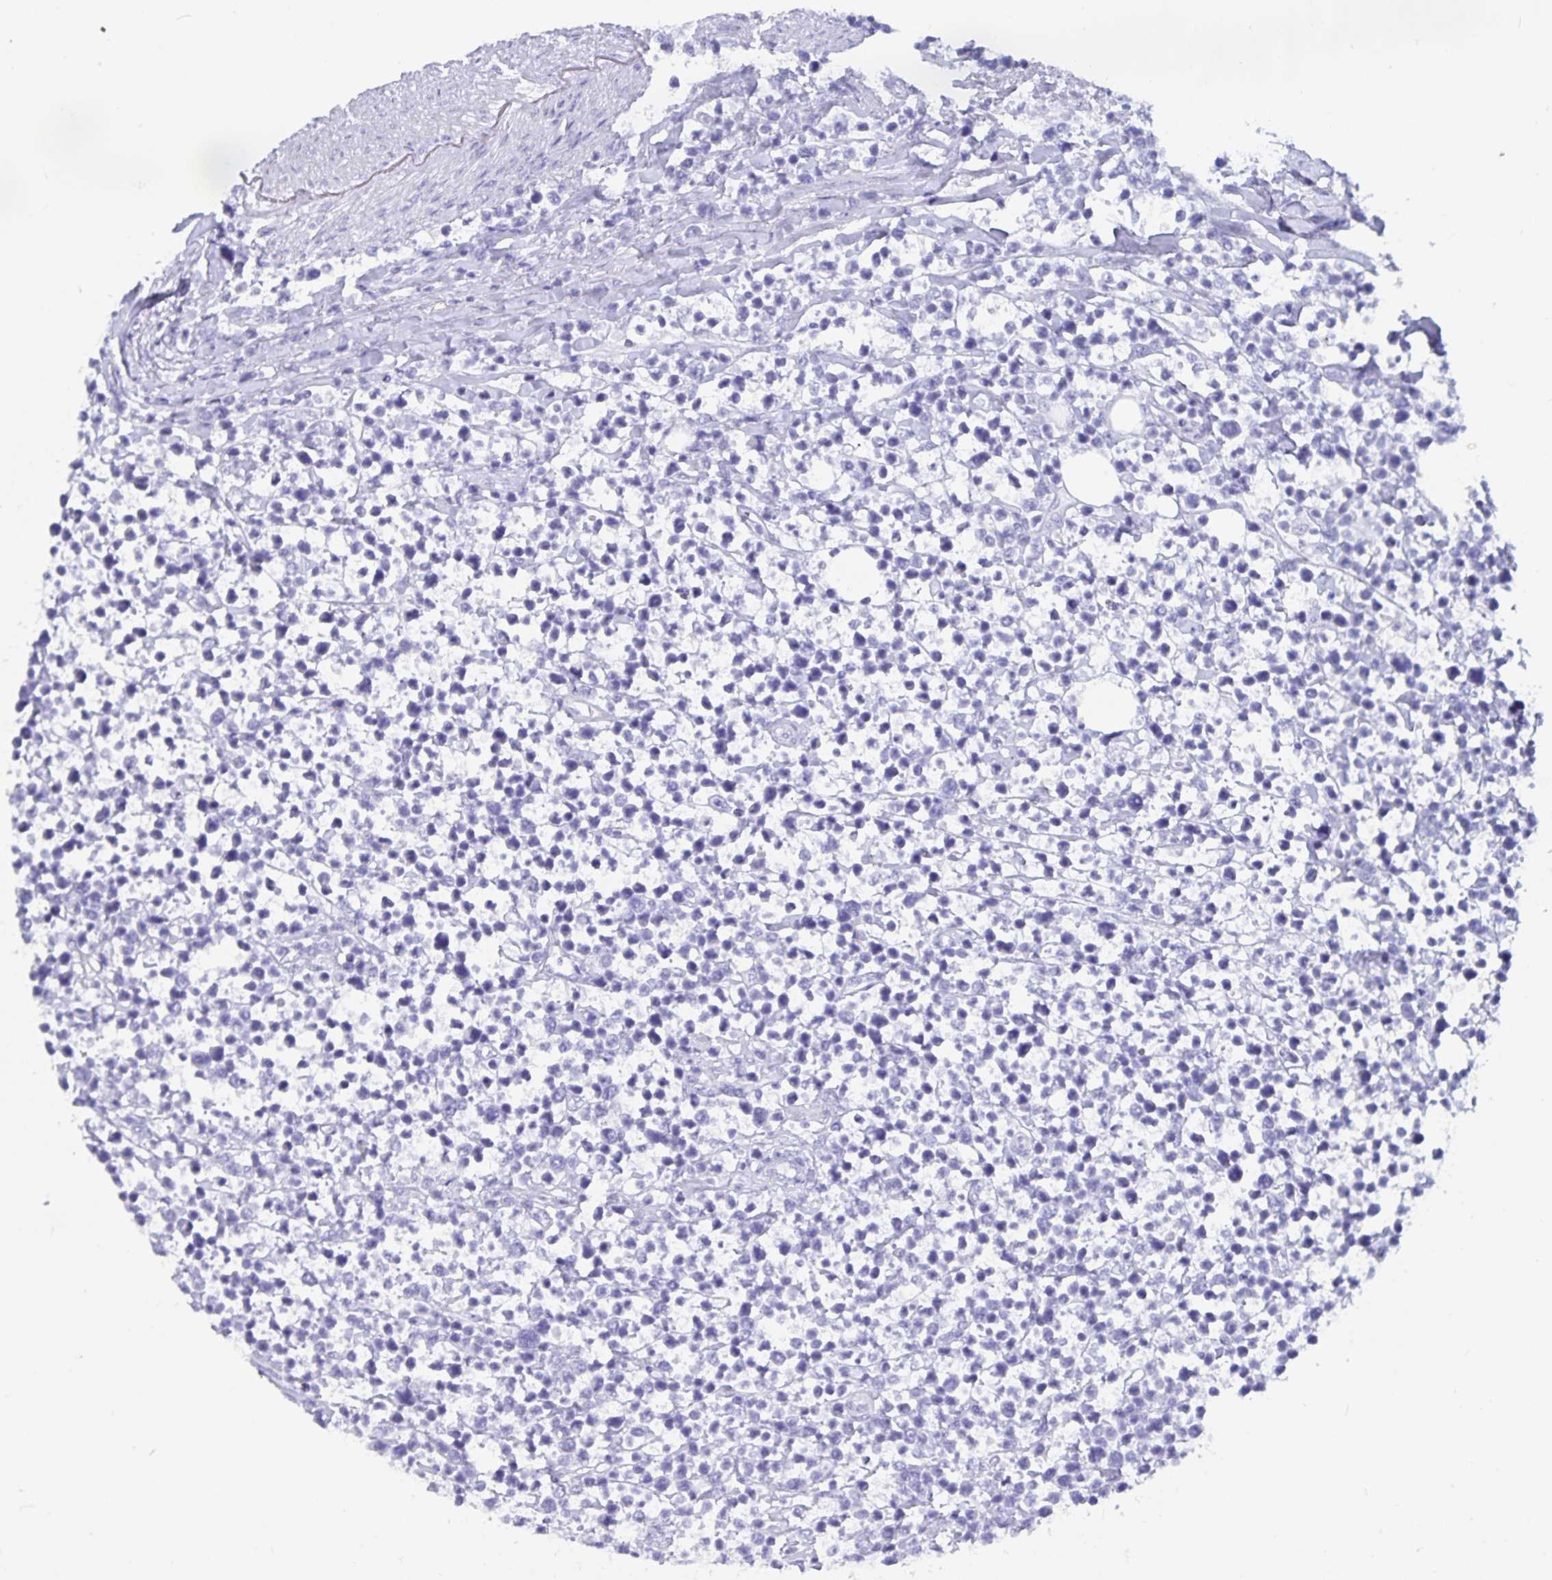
{"staining": {"intensity": "negative", "quantity": "none", "location": "none"}, "tissue": "lymphoma", "cell_type": "Tumor cells", "image_type": "cancer", "snomed": [{"axis": "morphology", "description": "Malignant lymphoma, non-Hodgkin's type, High grade"}, {"axis": "topography", "description": "Soft tissue"}], "caption": "Human lymphoma stained for a protein using IHC demonstrates no positivity in tumor cells.", "gene": "C19orf73", "patient": {"sex": "female", "age": 56}}